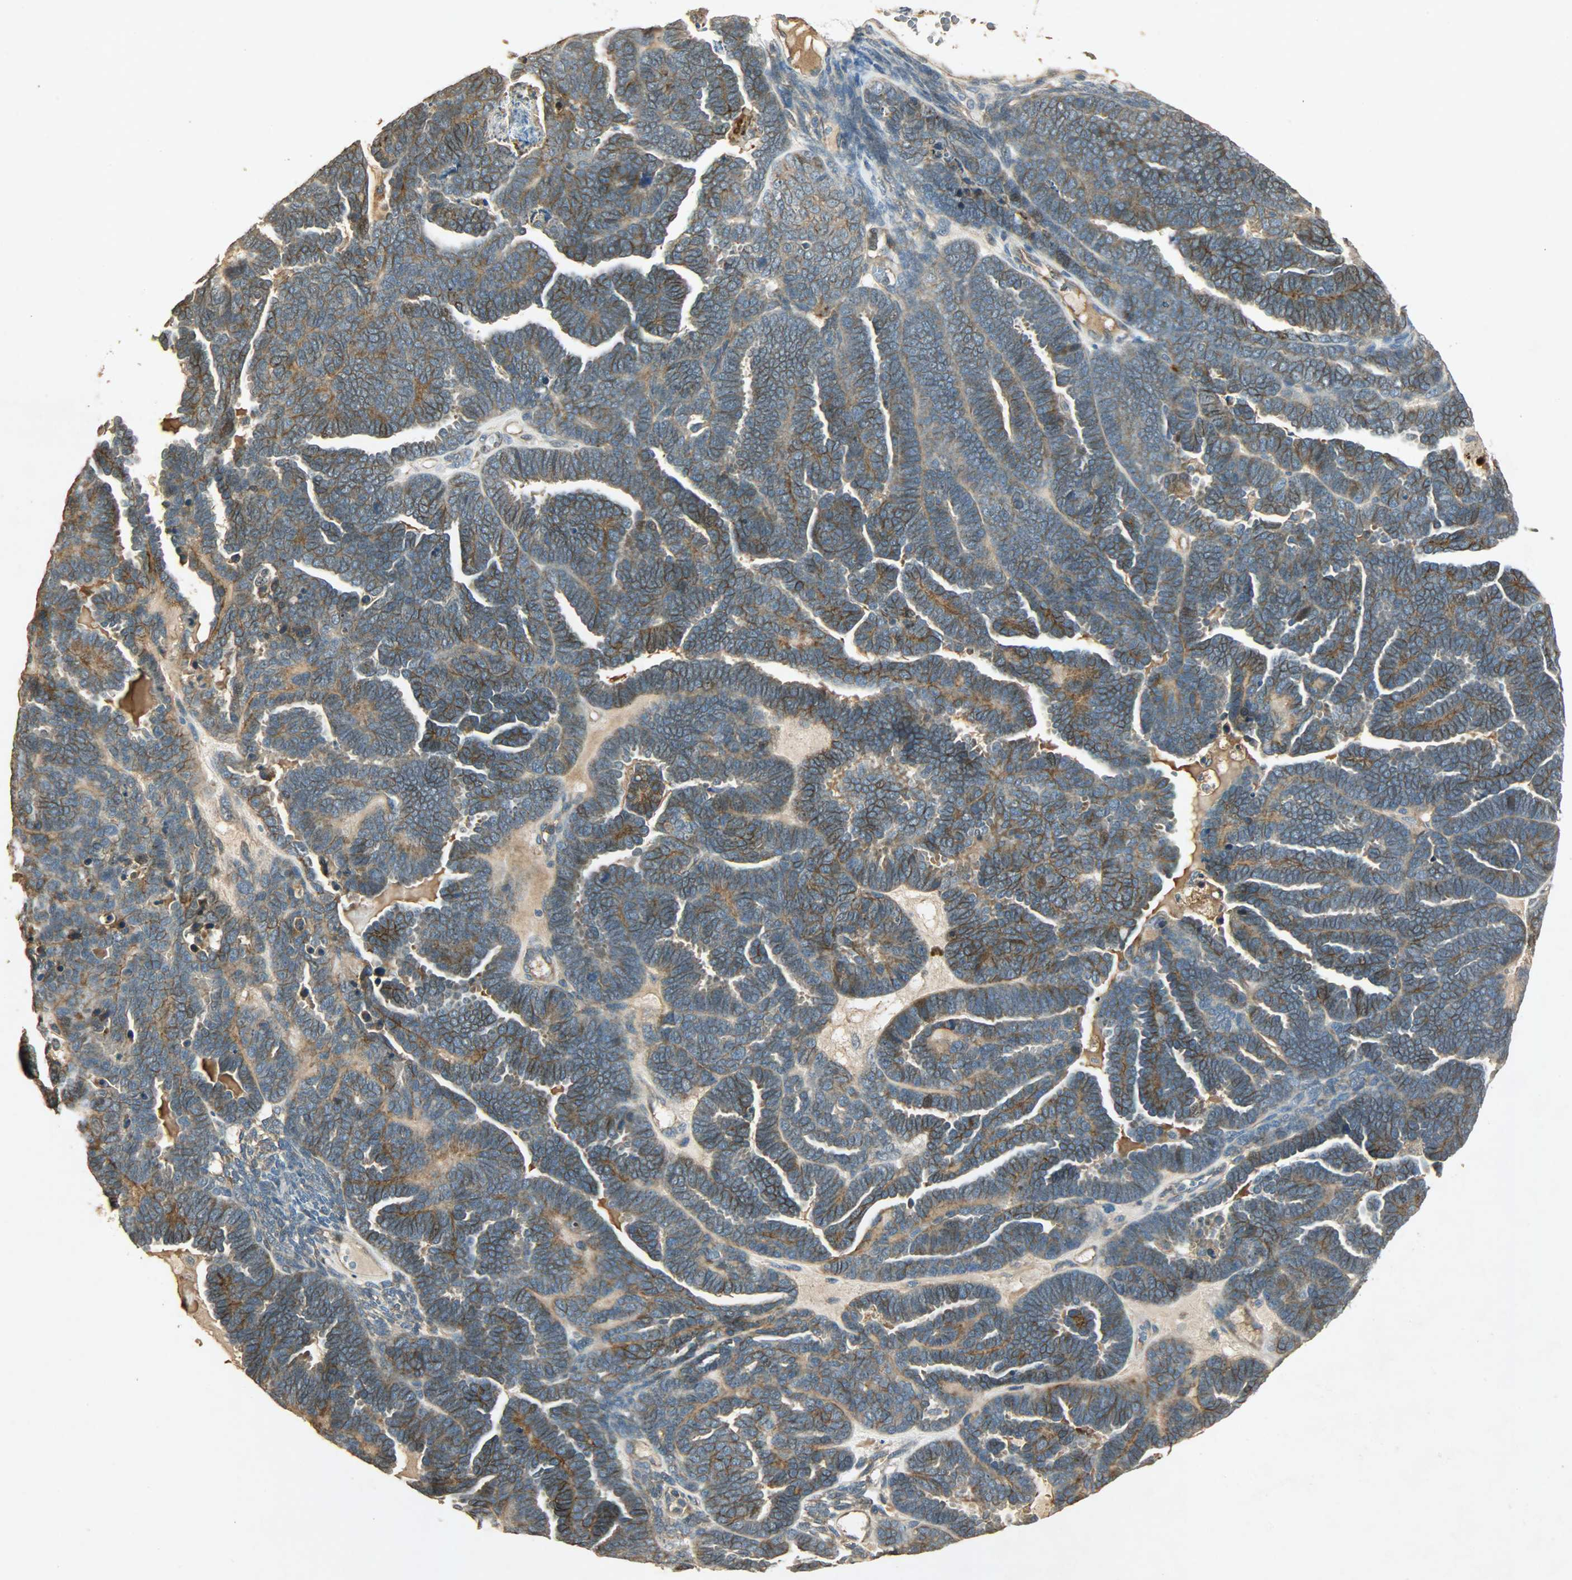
{"staining": {"intensity": "moderate", "quantity": ">75%", "location": "cytoplasmic/membranous"}, "tissue": "endometrial cancer", "cell_type": "Tumor cells", "image_type": "cancer", "snomed": [{"axis": "morphology", "description": "Neoplasm, malignant, NOS"}, {"axis": "topography", "description": "Endometrium"}], "caption": "This is an image of immunohistochemistry (IHC) staining of endometrial cancer (malignant neoplasm), which shows moderate expression in the cytoplasmic/membranous of tumor cells.", "gene": "ATP2B1", "patient": {"sex": "female", "age": 74}}